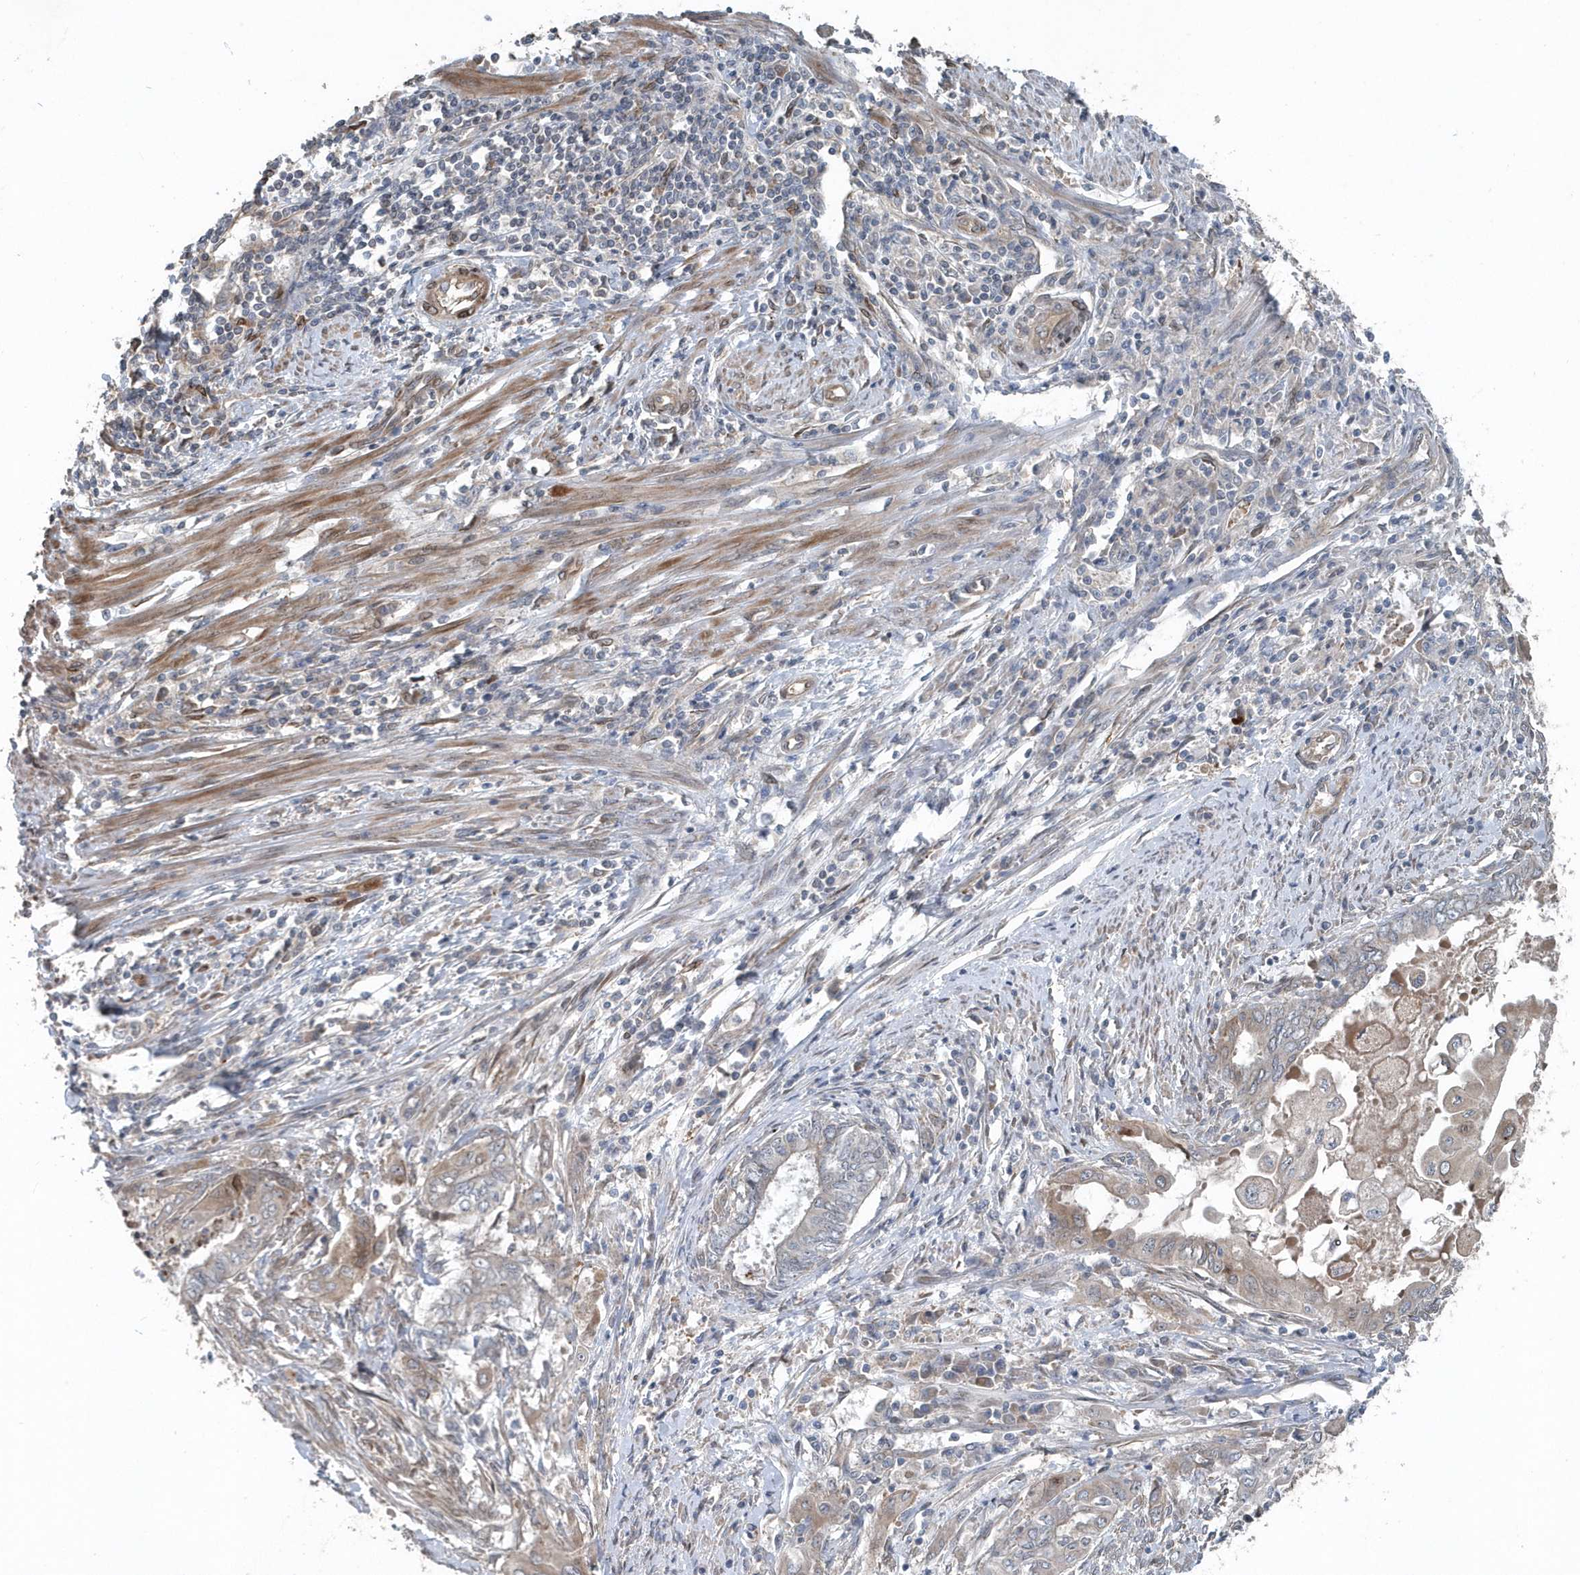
{"staining": {"intensity": "weak", "quantity": "<25%", "location": "cytoplasmic/membranous"}, "tissue": "endometrial cancer", "cell_type": "Tumor cells", "image_type": "cancer", "snomed": [{"axis": "morphology", "description": "Adenocarcinoma, NOS"}, {"axis": "topography", "description": "Uterus"}, {"axis": "topography", "description": "Endometrium"}], "caption": "IHC histopathology image of neoplastic tissue: endometrial cancer (adenocarcinoma) stained with DAB shows no significant protein expression in tumor cells. (DAB (3,3'-diaminobenzidine) IHC visualized using brightfield microscopy, high magnification).", "gene": "MCC", "patient": {"sex": "female", "age": 70}}